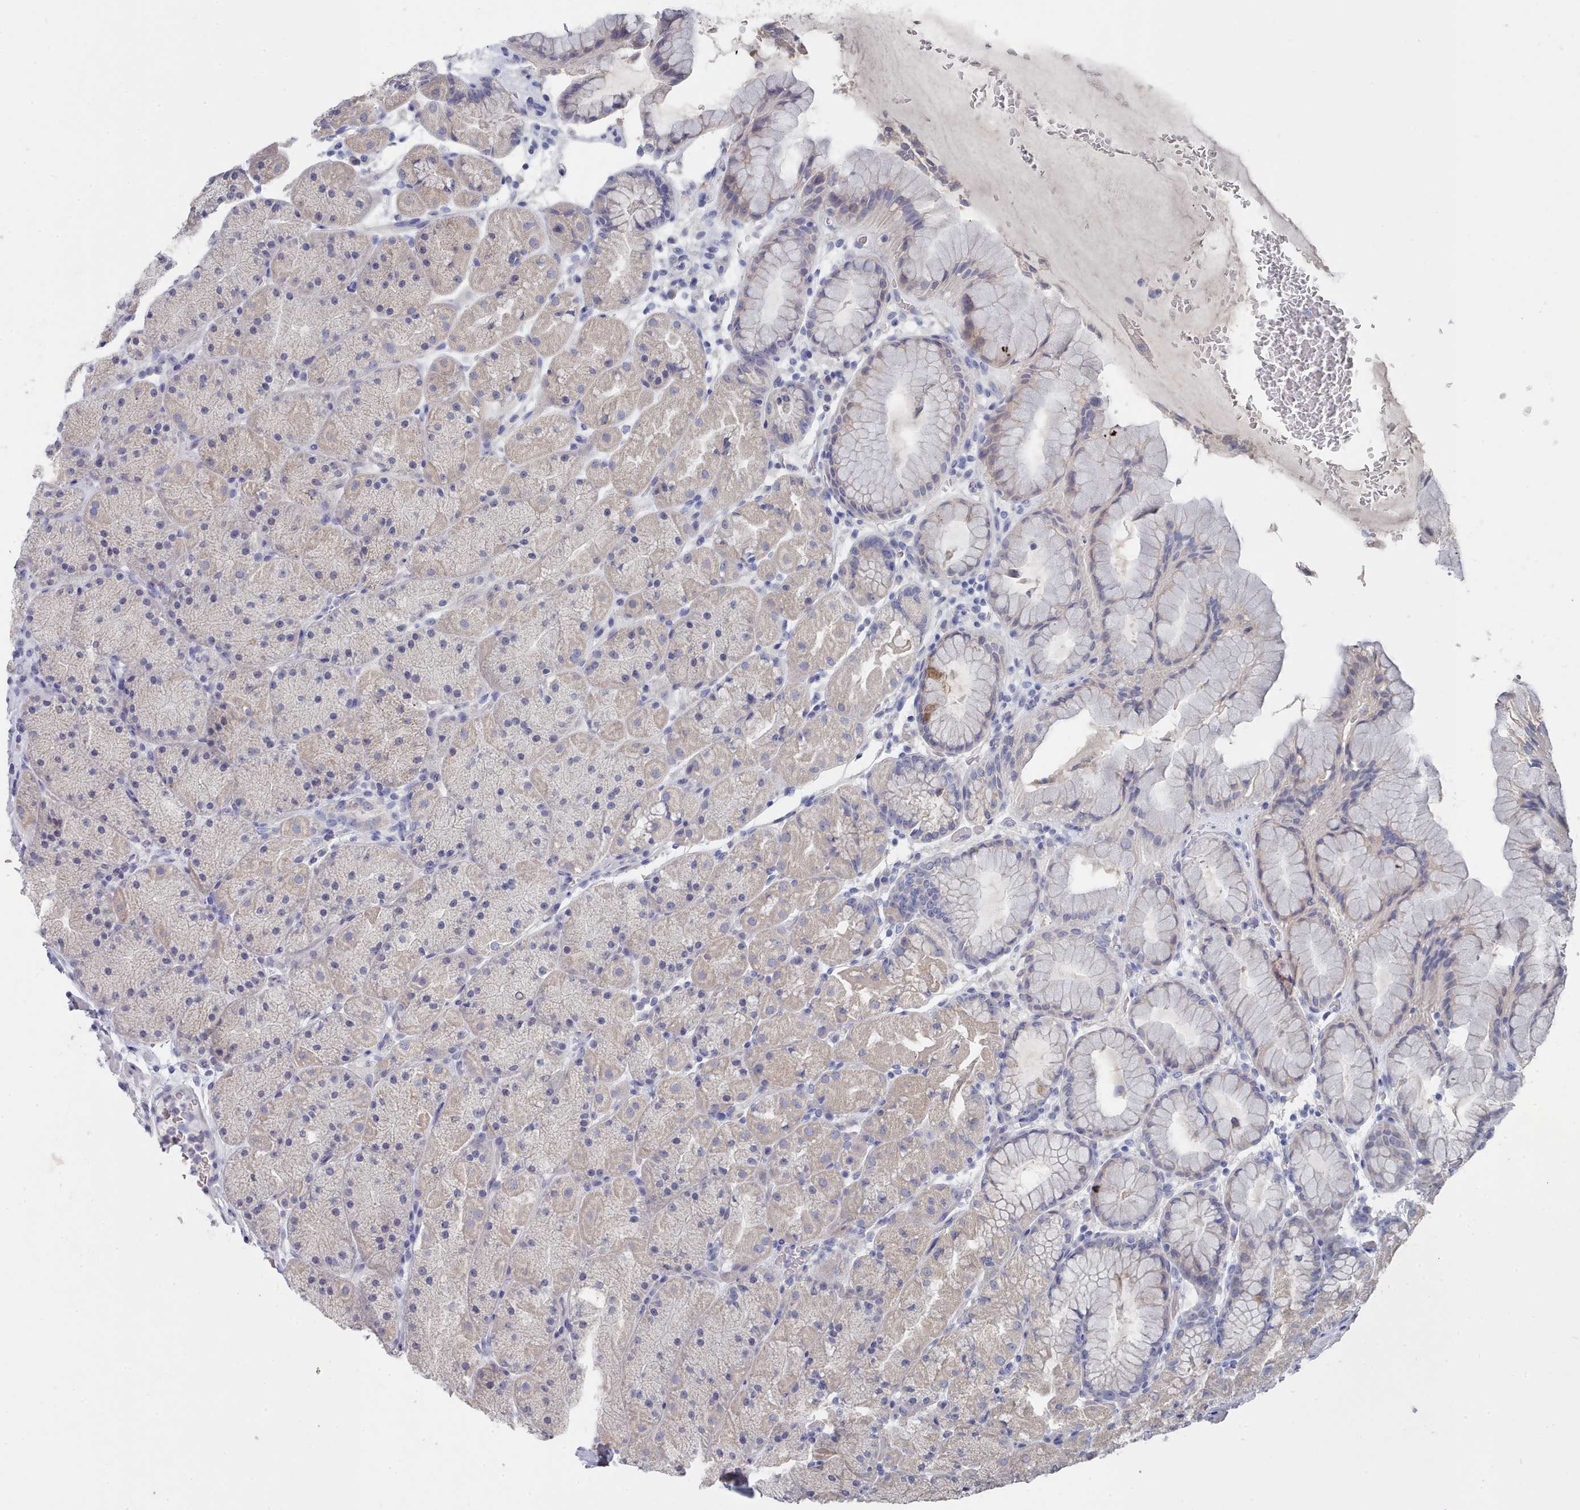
{"staining": {"intensity": "negative", "quantity": "none", "location": "none"}, "tissue": "stomach", "cell_type": "Glandular cells", "image_type": "normal", "snomed": [{"axis": "morphology", "description": "Normal tissue, NOS"}, {"axis": "topography", "description": "Stomach, upper"}, {"axis": "topography", "description": "Stomach, lower"}], "caption": "DAB (3,3'-diaminobenzidine) immunohistochemical staining of normal human stomach exhibits no significant positivity in glandular cells. (DAB (3,3'-diaminobenzidine) immunohistochemistry (IHC), high magnification).", "gene": "ACAD11", "patient": {"sex": "male", "age": 67}}